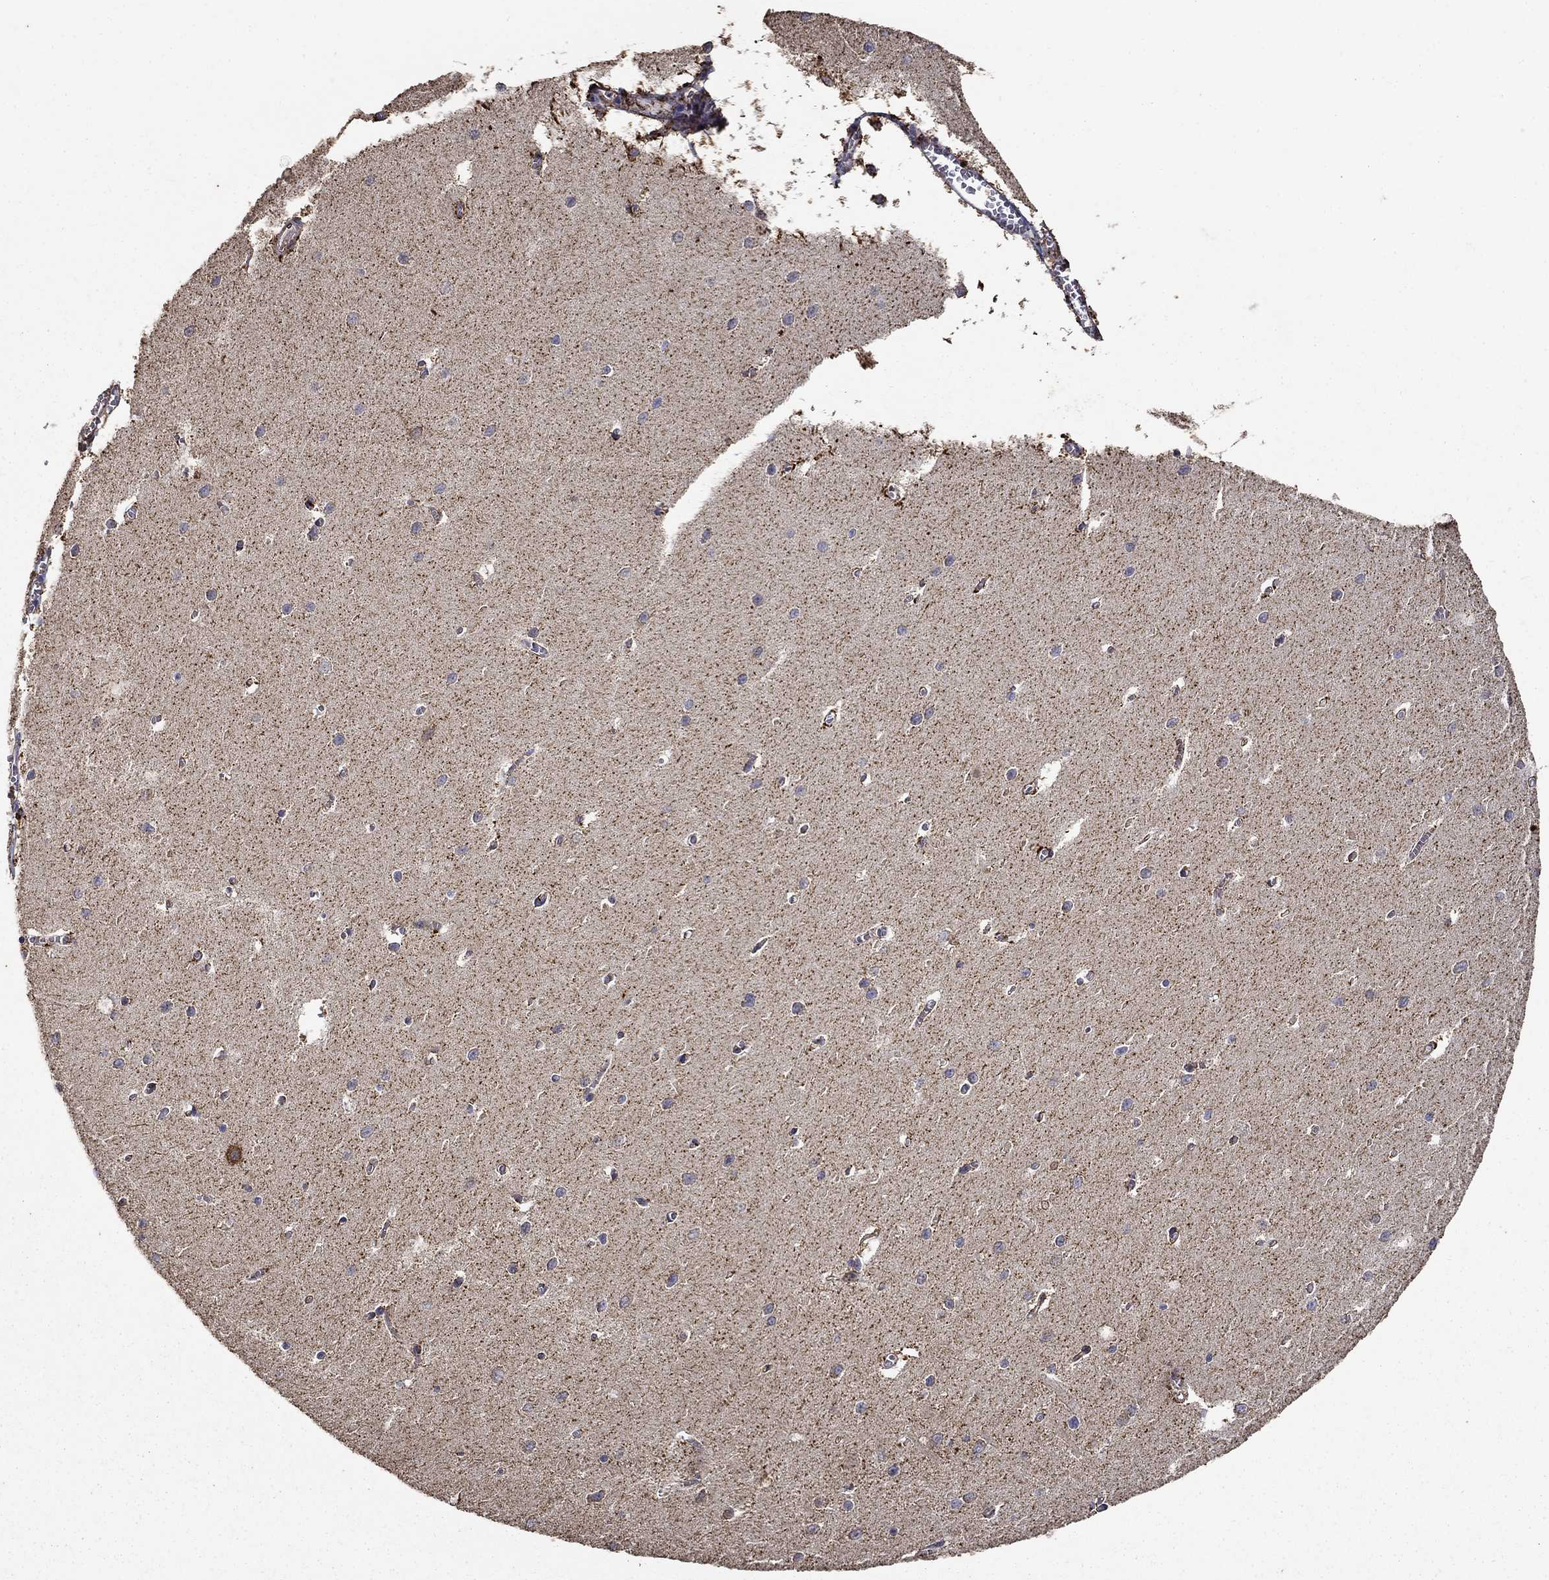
{"staining": {"intensity": "negative", "quantity": "none", "location": "none"}, "tissue": "cerebellum", "cell_type": "Cells in granular layer", "image_type": "normal", "snomed": [{"axis": "morphology", "description": "Normal tissue, NOS"}, {"axis": "topography", "description": "Cerebellum"}], "caption": "High power microscopy micrograph of an IHC micrograph of benign cerebellum, revealing no significant staining in cells in granular layer. Nuclei are stained in blue.", "gene": "IFRD1", "patient": {"sex": "female", "age": 64}}